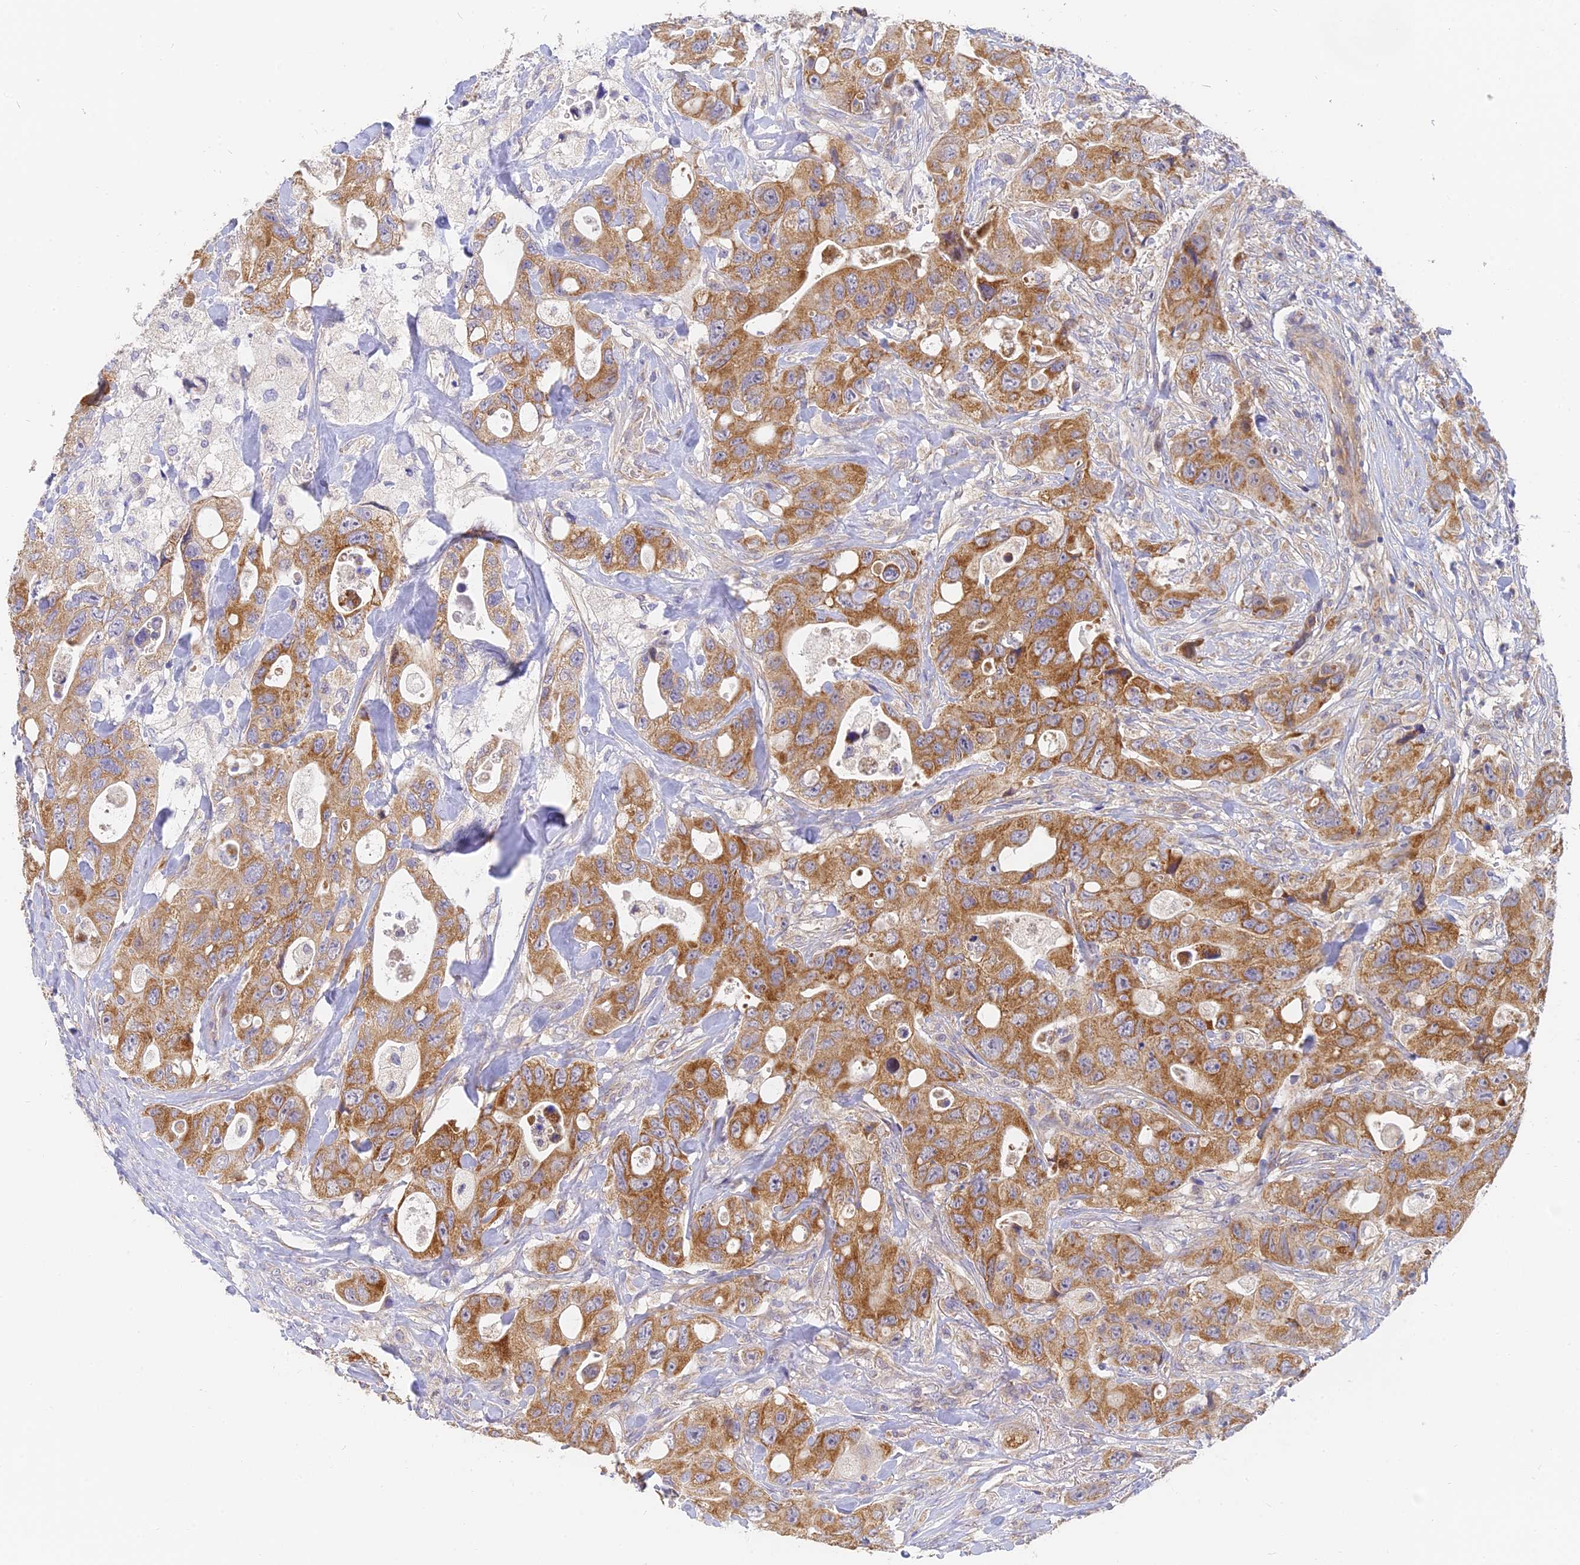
{"staining": {"intensity": "moderate", "quantity": ">75%", "location": "cytoplasmic/membranous"}, "tissue": "colorectal cancer", "cell_type": "Tumor cells", "image_type": "cancer", "snomed": [{"axis": "morphology", "description": "Adenocarcinoma, NOS"}, {"axis": "topography", "description": "Colon"}], "caption": "Immunohistochemical staining of human colorectal cancer exhibits medium levels of moderate cytoplasmic/membranous expression in approximately >75% of tumor cells.", "gene": "MRPL15", "patient": {"sex": "female", "age": 46}}